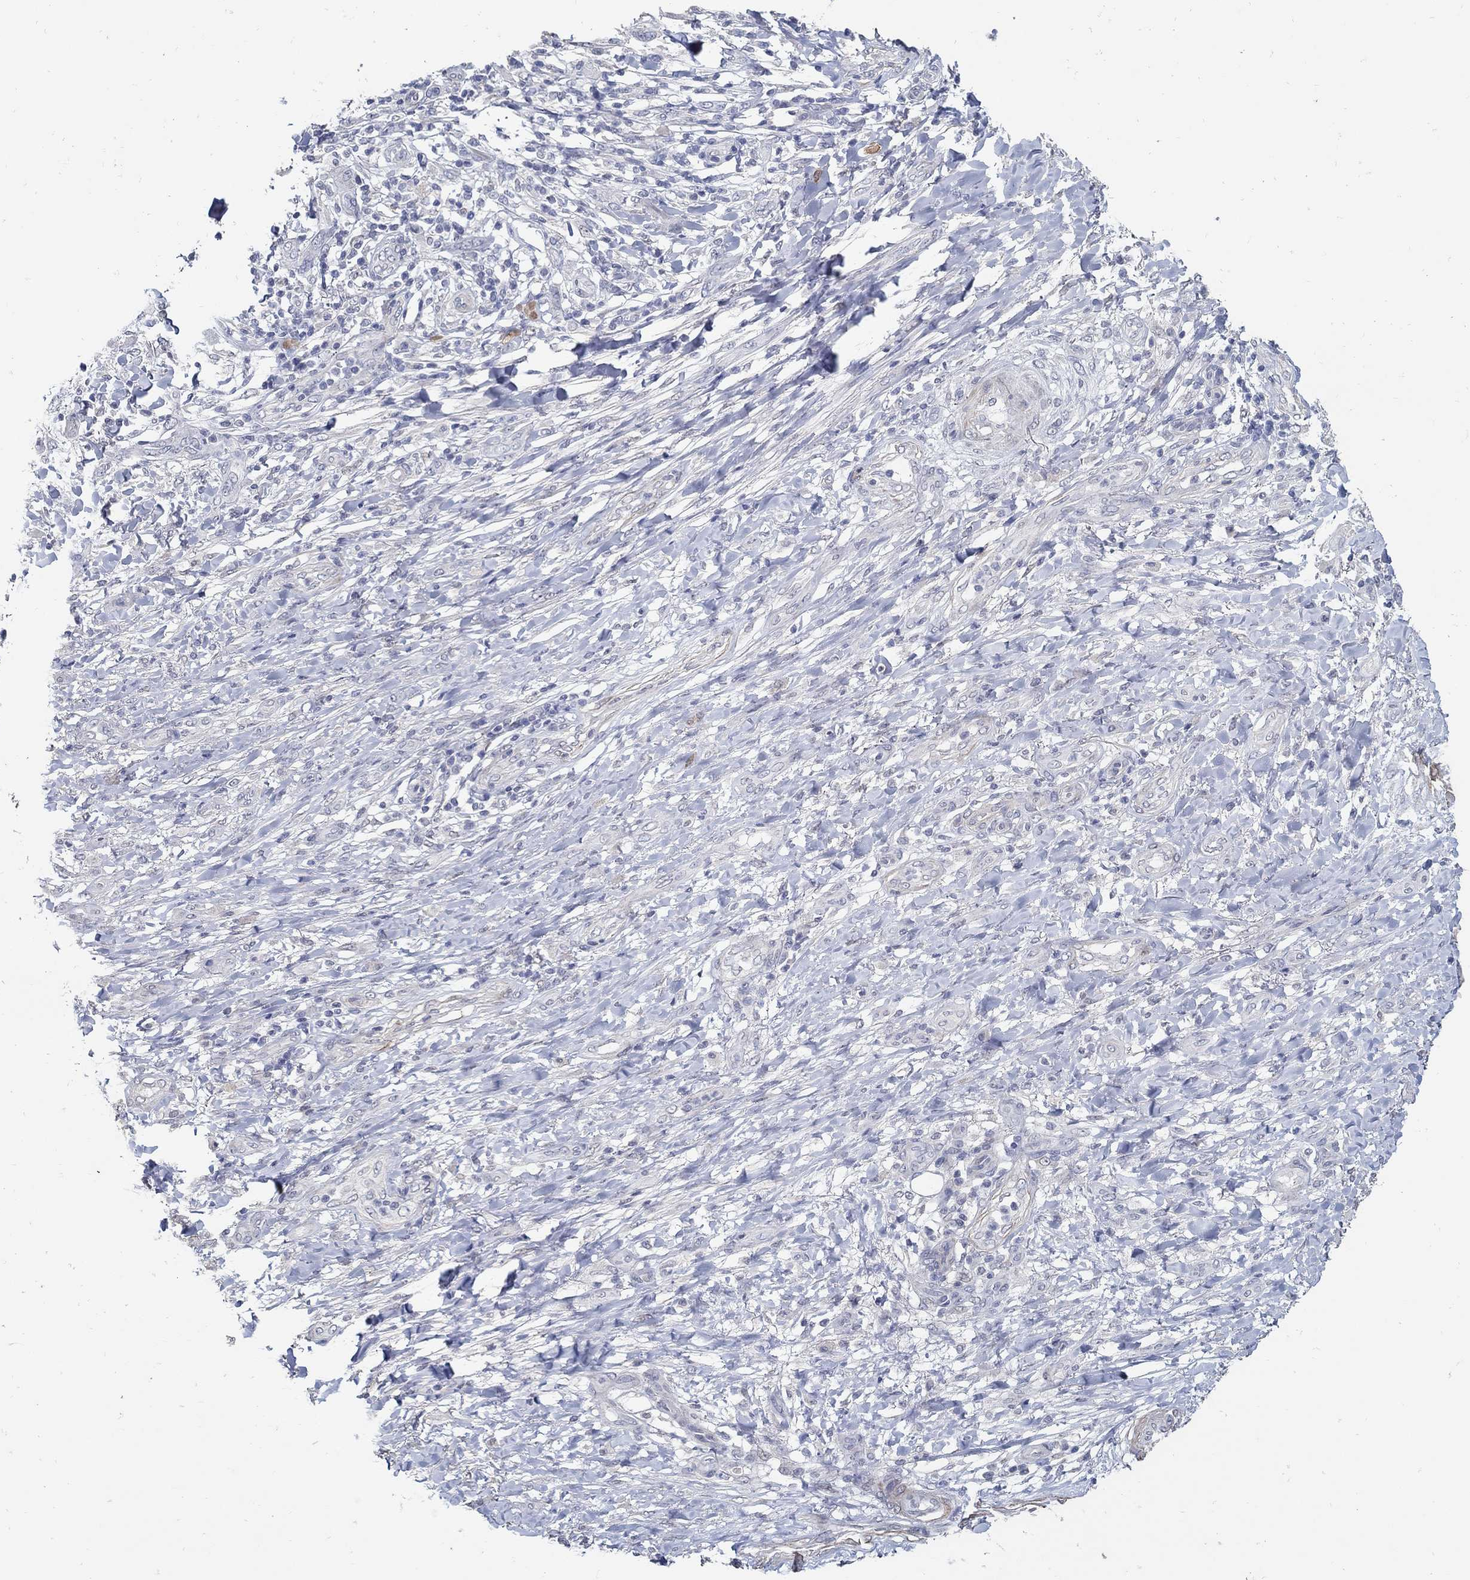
{"staining": {"intensity": "negative", "quantity": "none", "location": "none"}, "tissue": "skin cancer", "cell_type": "Tumor cells", "image_type": "cancer", "snomed": [{"axis": "morphology", "description": "Squamous cell carcinoma, NOS"}, {"axis": "topography", "description": "Skin"}], "caption": "This is an IHC micrograph of skin cancer (squamous cell carcinoma). There is no expression in tumor cells.", "gene": "USP29", "patient": {"sex": "male", "age": 62}}